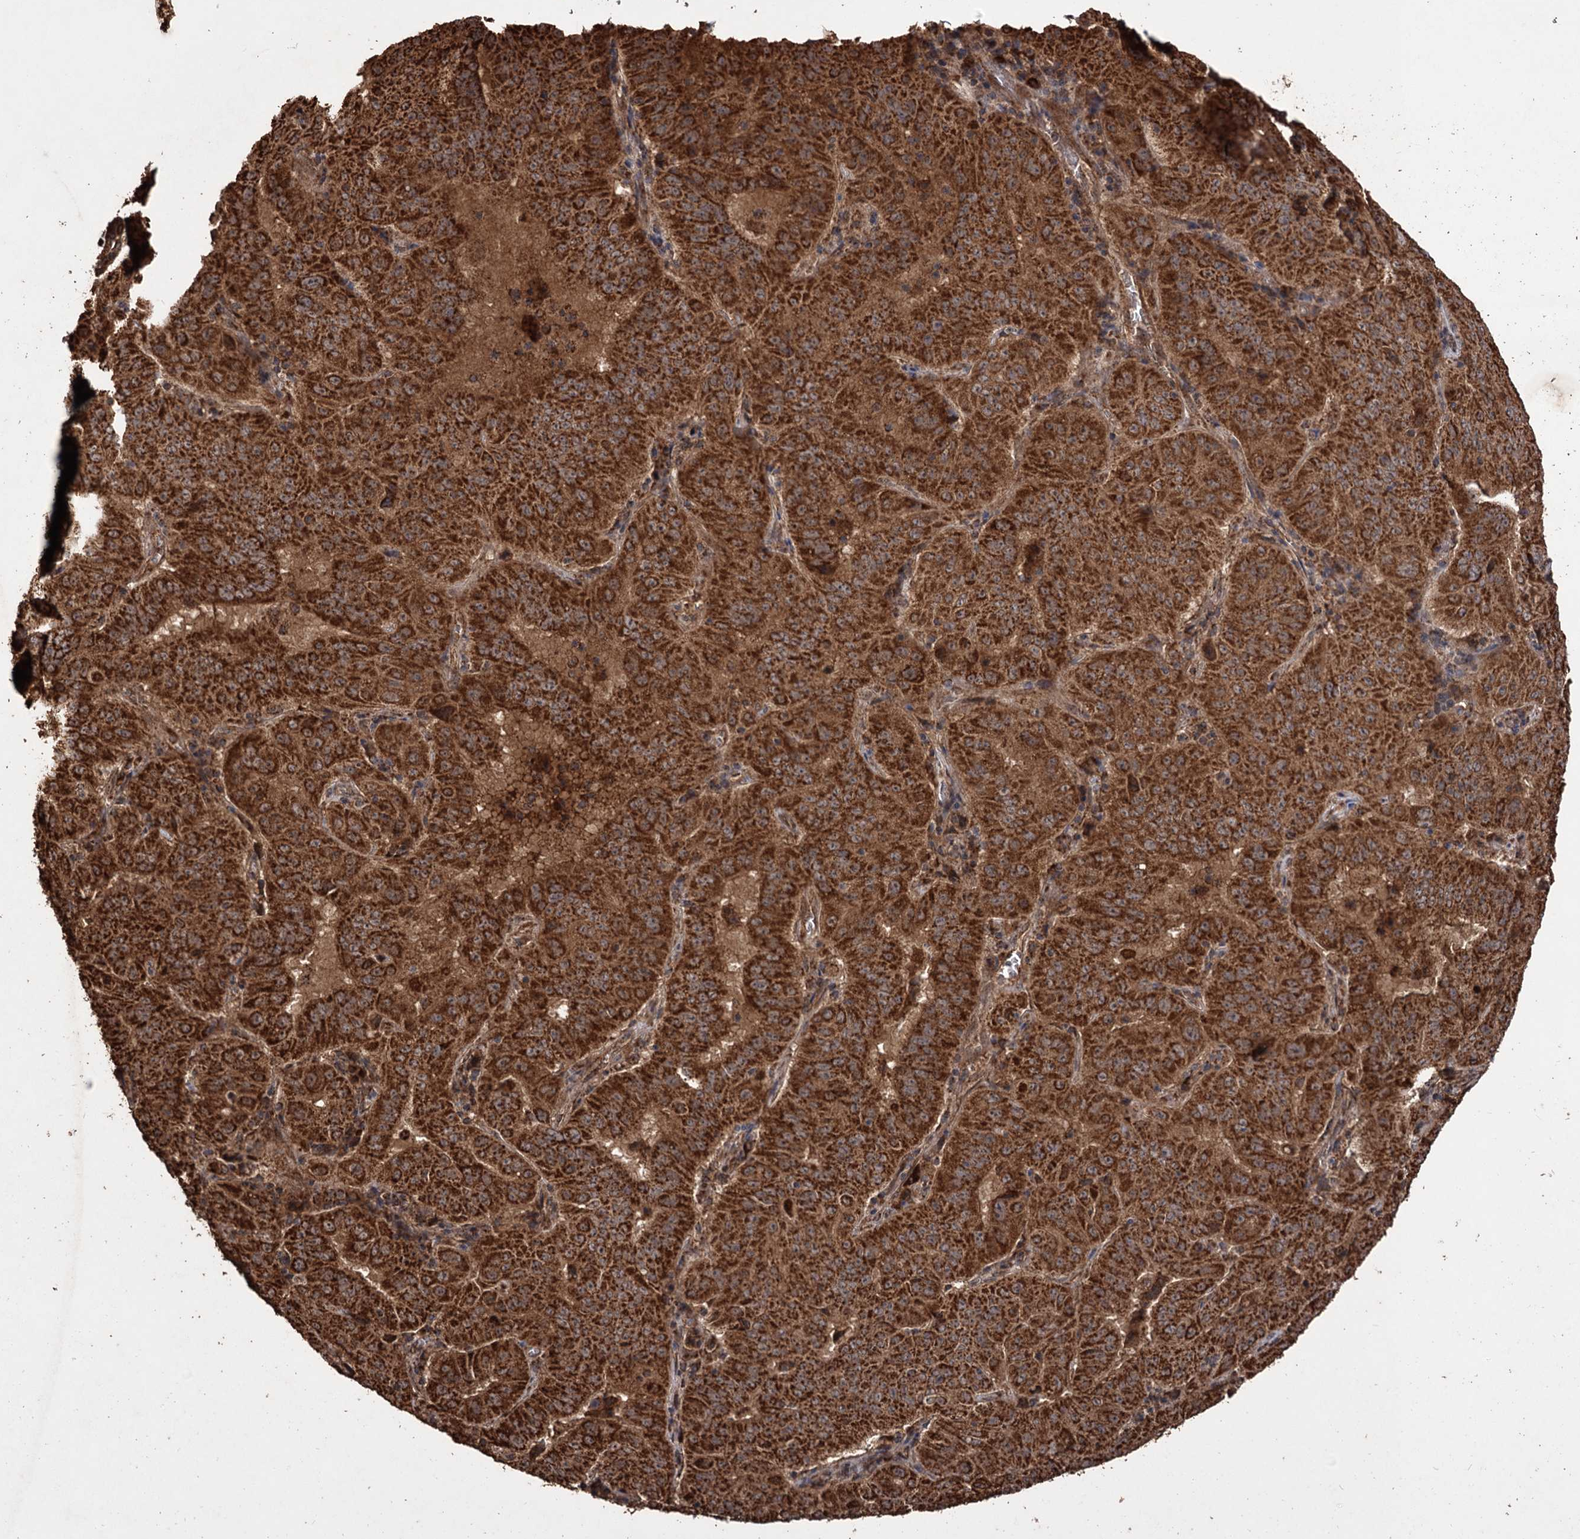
{"staining": {"intensity": "strong", "quantity": ">75%", "location": "cytoplasmic/membranous"}, "tissue": "pancreatic cancer", "cell_type": "Tumor cells", "image_type": "cancer", "snomed": [{"axis": "morphology", "description": "Adenocarcinoma, NOS"}, {"axis": "topography", "description": "Pancreas"}], "caption": "Immunohistochemistry (IHC) histopathology image of human pancreatic cancer stained for a protein (brown), which shows high levels of strong cytoplasmic/membranous expression in about >75% of tumor cells.", "gene": "IPO4", "patient": {"sex": "male", "age": 63}}